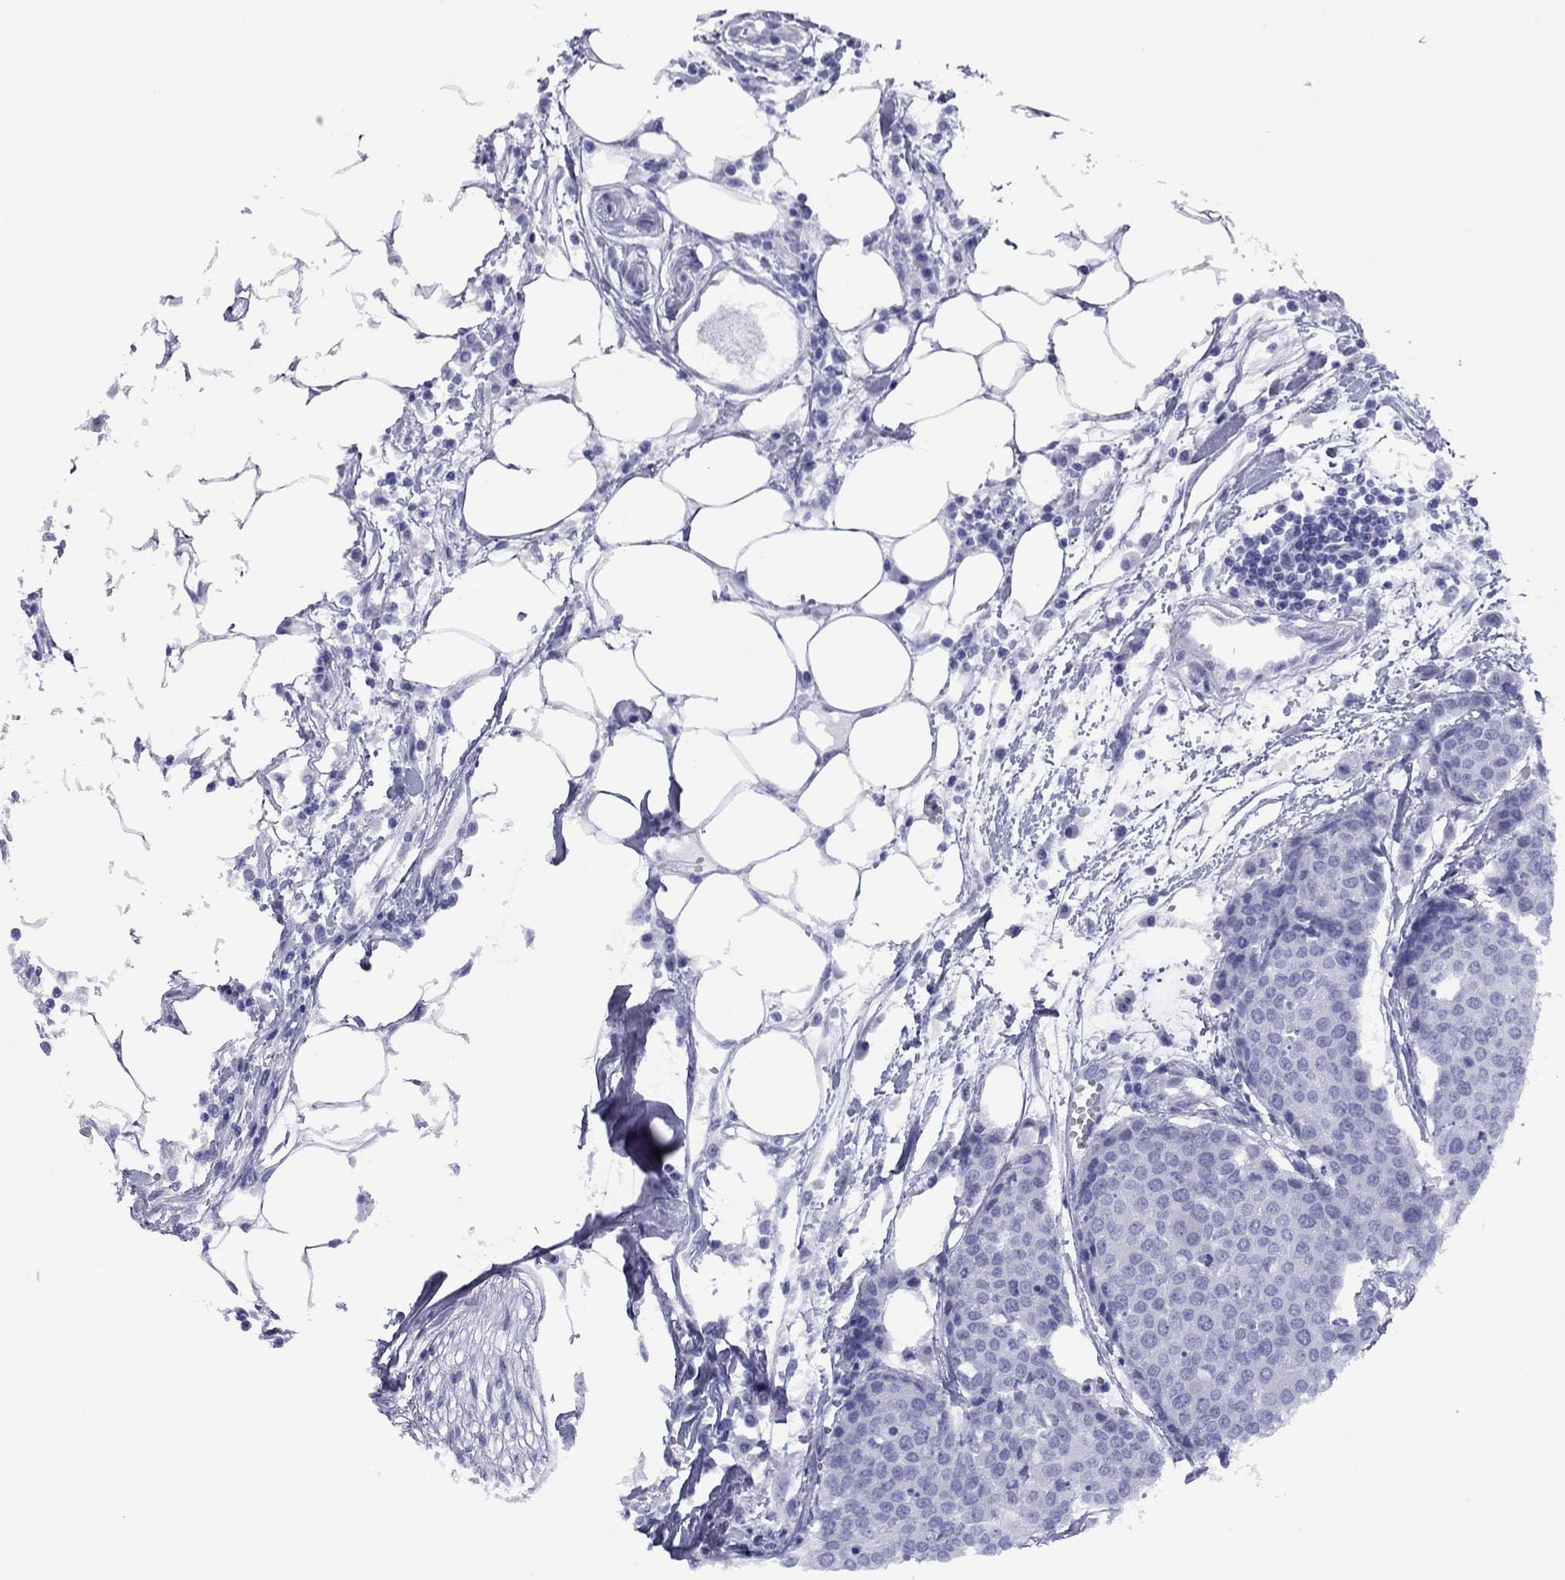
{"staining": {"intensity": "negative", "quantity": "none", "location": "none"}, "tissue": "carcinoid", "cell_type": "Tumor cells", "image_type": "cancer", "snomed": [{"axis": "morphology", "description": "Carcinoid, malignant, NOS"}, {"axis": "topography", "description": "Colon"}], "caption": "Tumor cells are negative for brown protein staining in carcinoid.", "gene": "TCFL5", "patient": {"sex": "male", "age": 81}}